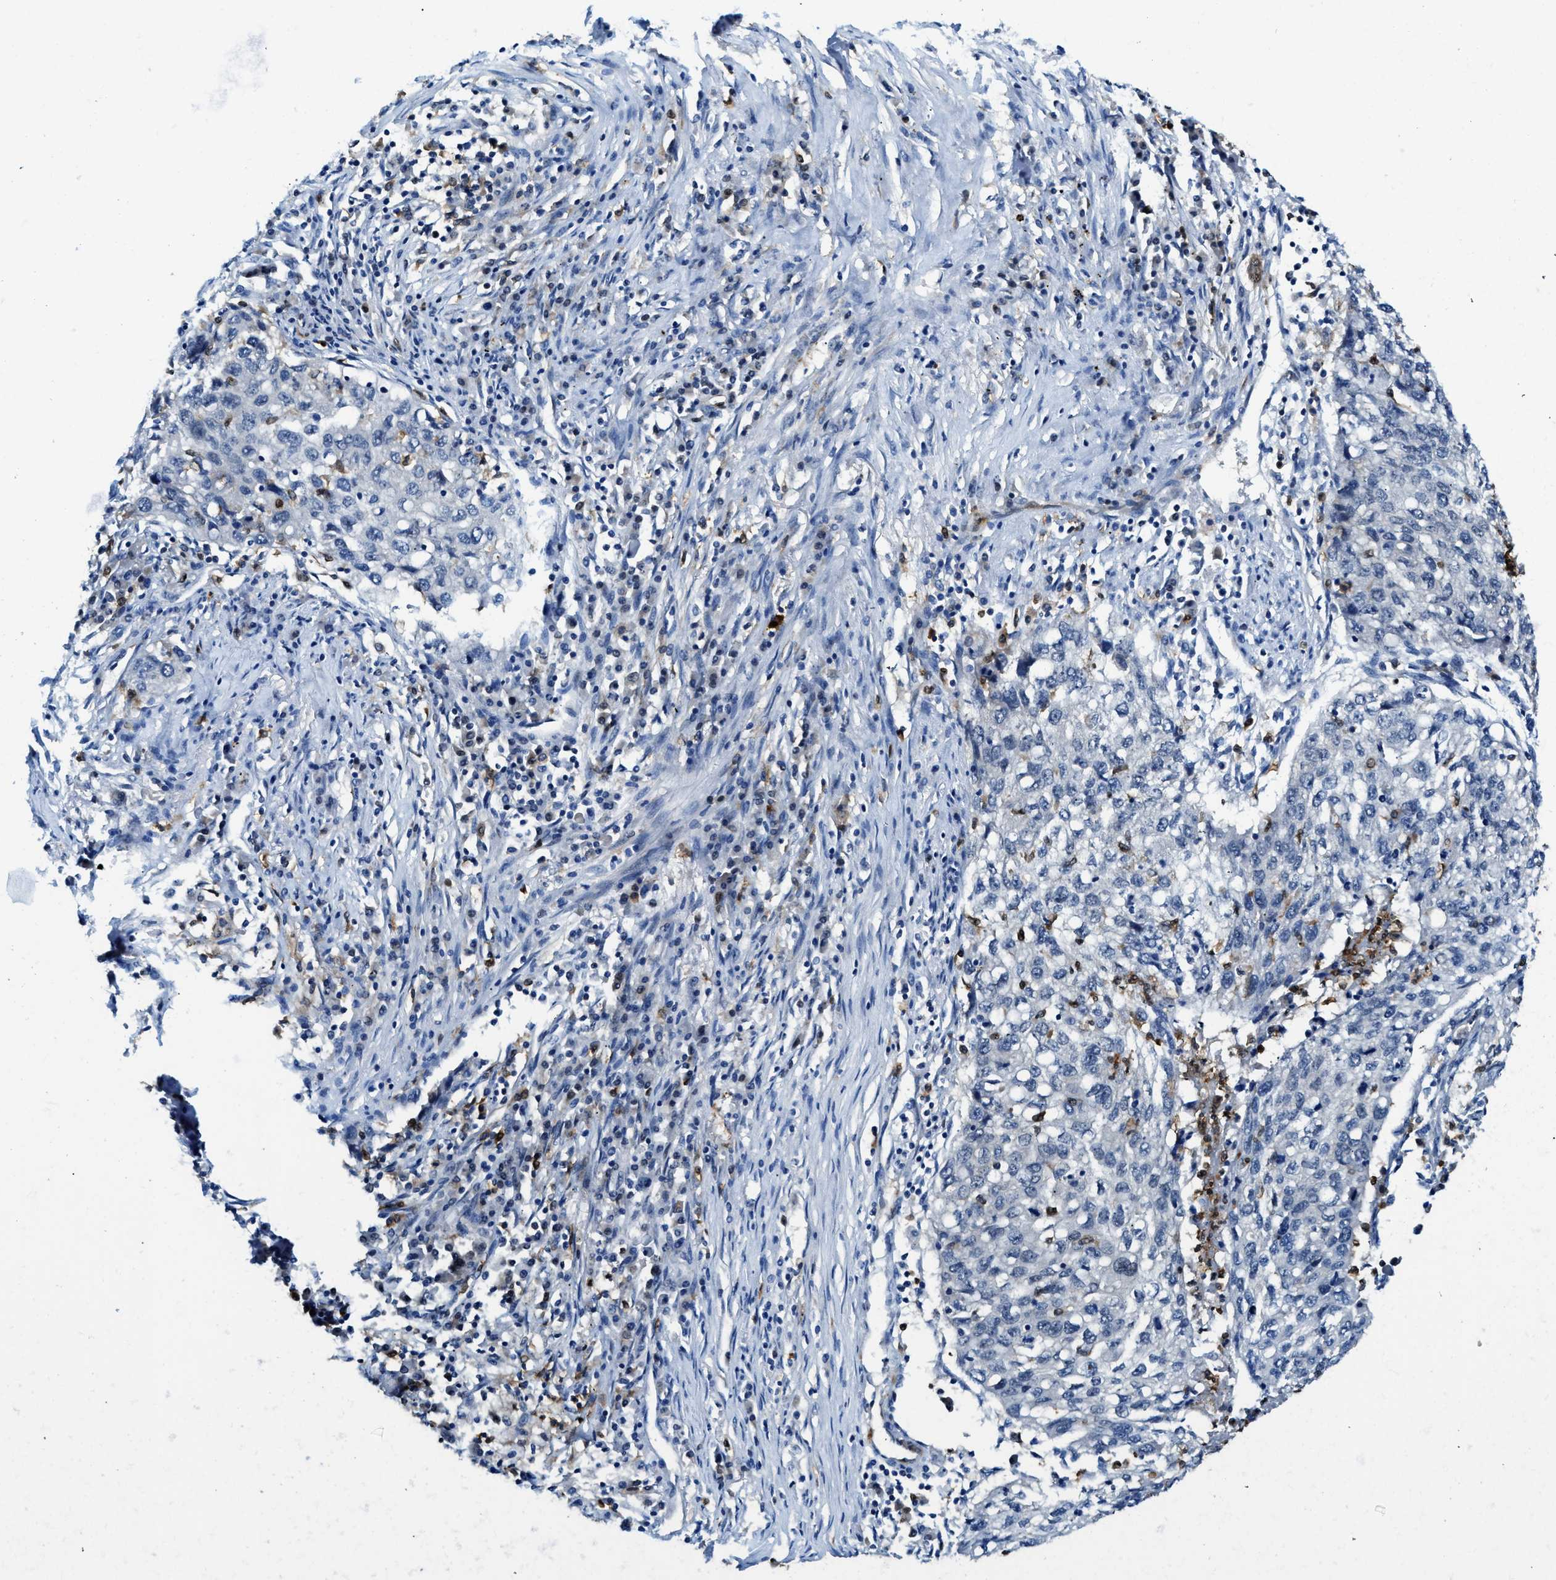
{"staining": {"intensity": "negative", "quantity": "none", "location": "none"}, "tissue": "lung cancer", "cell_type": "Tumor cells", "image_type": "cancer", "snomed": [{"axis": "morphology", "description": "Squamous cell carcinoma, NOS"}, {"axis": "topography", "description": "Lung"}], "caption": "High magnification brightfield microscopy of squamous cell carcinoma (lung) stained with DAB (3,3'-diaminobenzidine) (brown) and counterstained with hematoxylin (blue): tumor cells show no significant expression.", "gene": "LTA4H", "patient": {"sex": "female", "age": 63}}